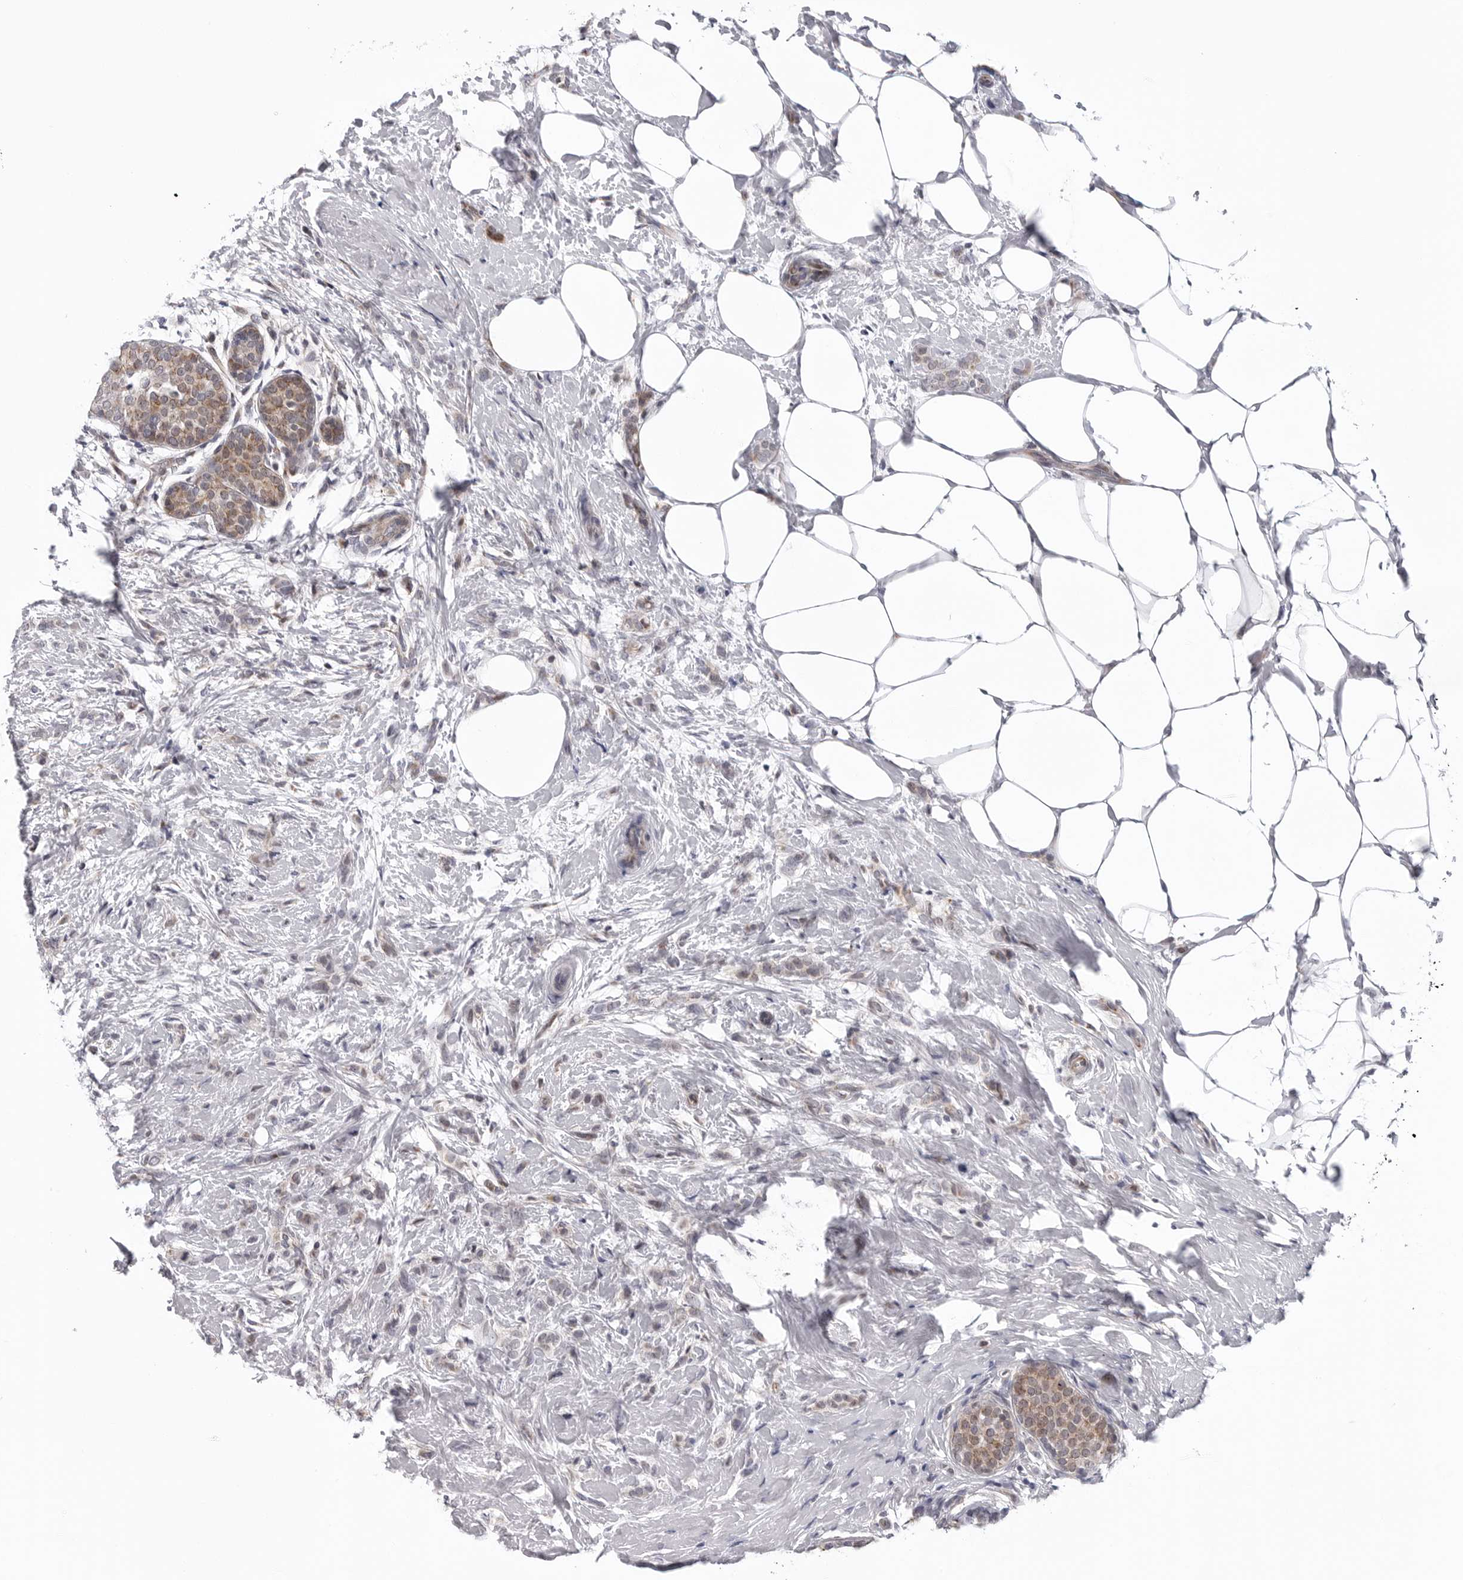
{"staining": {"intensity": "weak", "quantity": ">75%", "location": "cytoplasmic/membranous"}, "tissue": "breast cancer", "cell_type": "Tumor cells", "image_type": "cancer", "snomed": [{"axis": "morphology", "description": "Lobular carcinoma, in situ"}, {"axis": "morphology", "description": "Lobular carcinoma"}, {"axis": "topography", "description": "Breast"}], "caption": "Breast cancer stained with DAB immunohistochemistry demonstrates low levels of weak cytoplasmic/membranous positivity in about >75% of tumor cells.", "gene": "CDK20", "patient": {"sex": "female", "age": 41}}